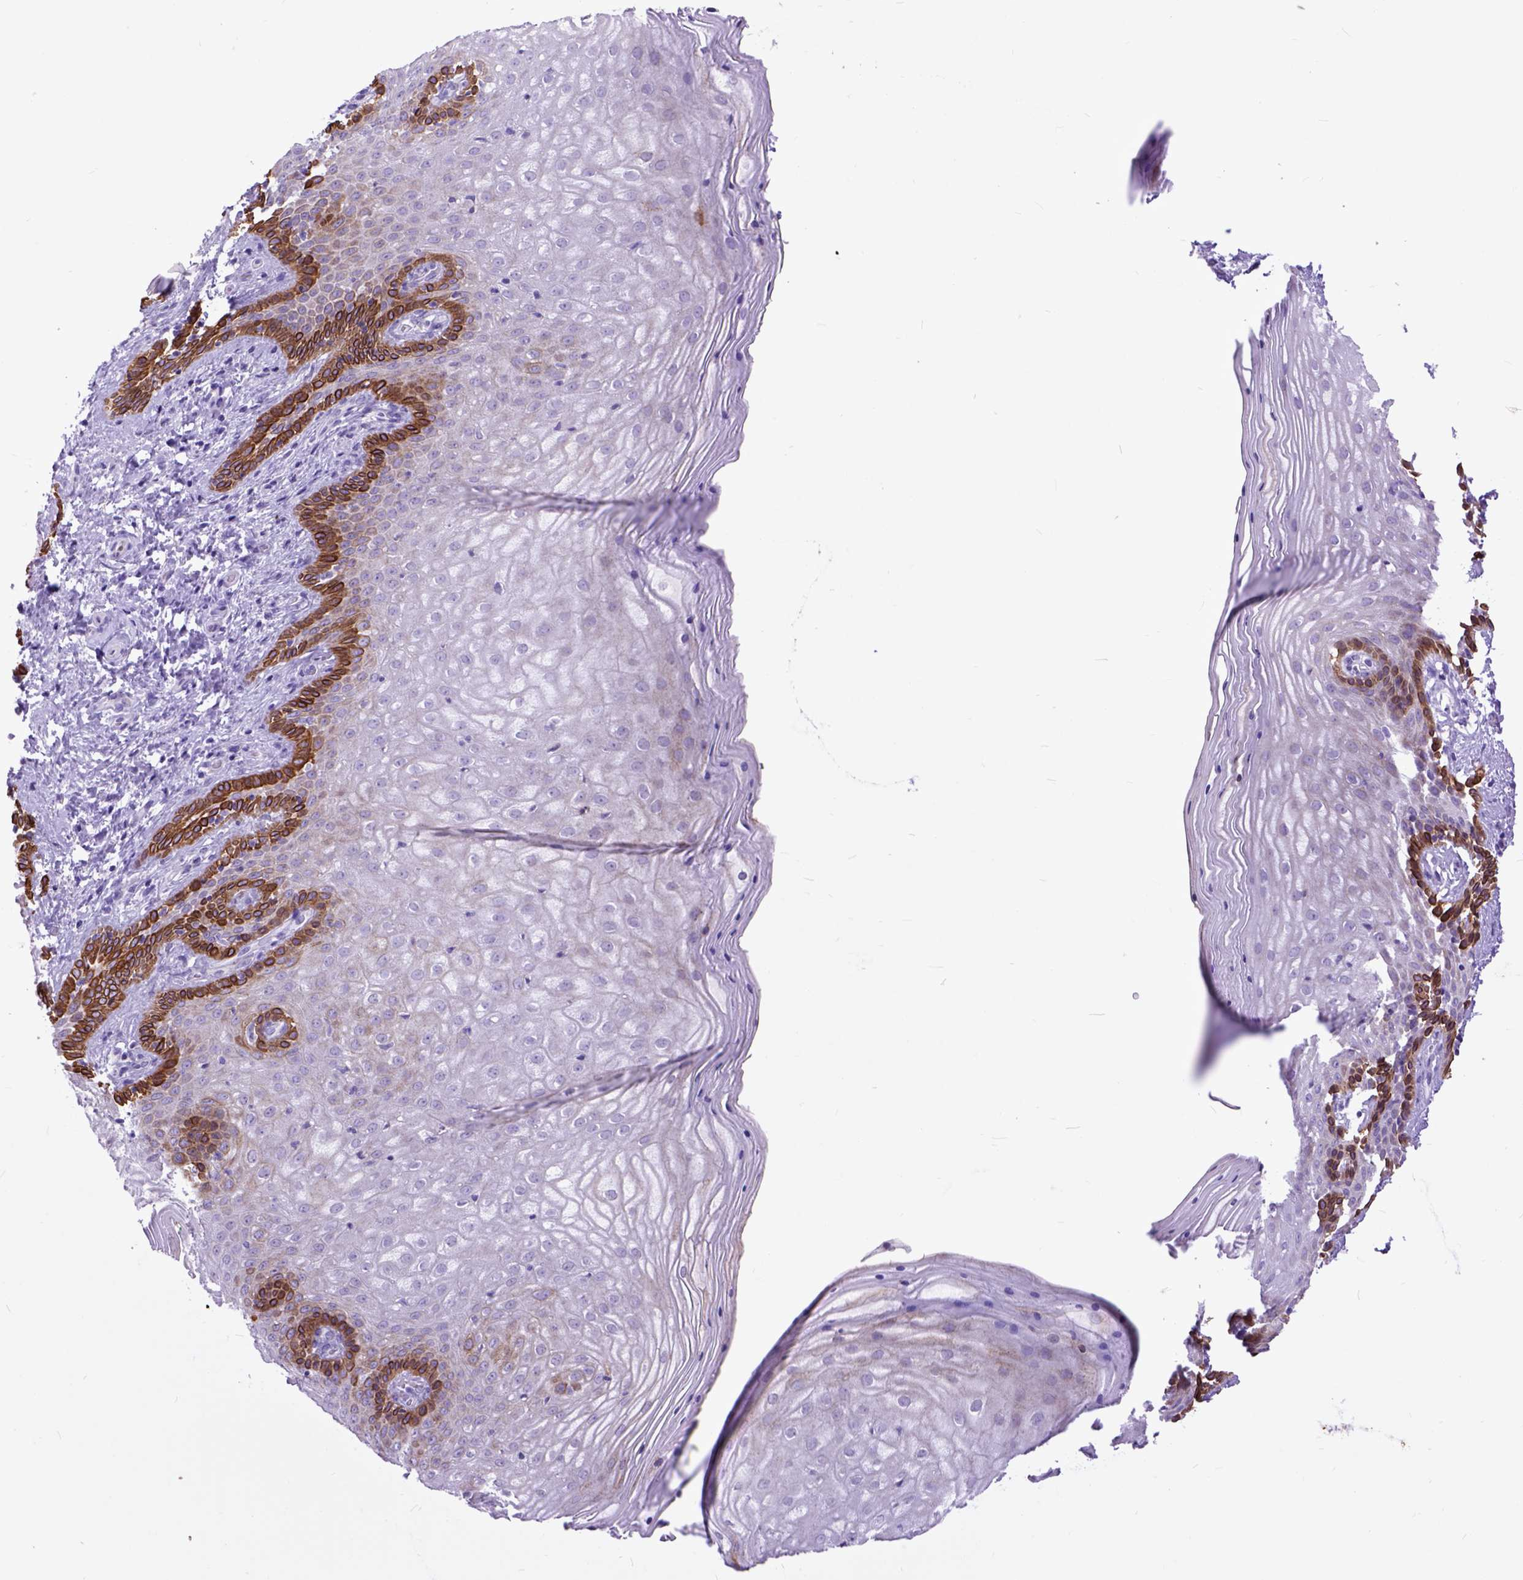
{"staining": {"intensity": "strong", "quantity": "<25%", "location": "cytoplasmic/membranous"}, "tissue": "vagina", "cell_type": "Squamous epithelial cells", "image_type": "normal", "snomed": [{"axis": "morphology", "description": "Normal tissue, NOS"}, {"axis": "topography", "description": "Vagina"}], "caption": "IHC photomicrograph of unremarkable vagina stained for a protein (brown), which displays medium levels of strong cytoplasmic/membranous expression in about <25% of squamous epithelial cells.", "gene": "RAB25", "patient": {"sex": "female", "age": 45}}